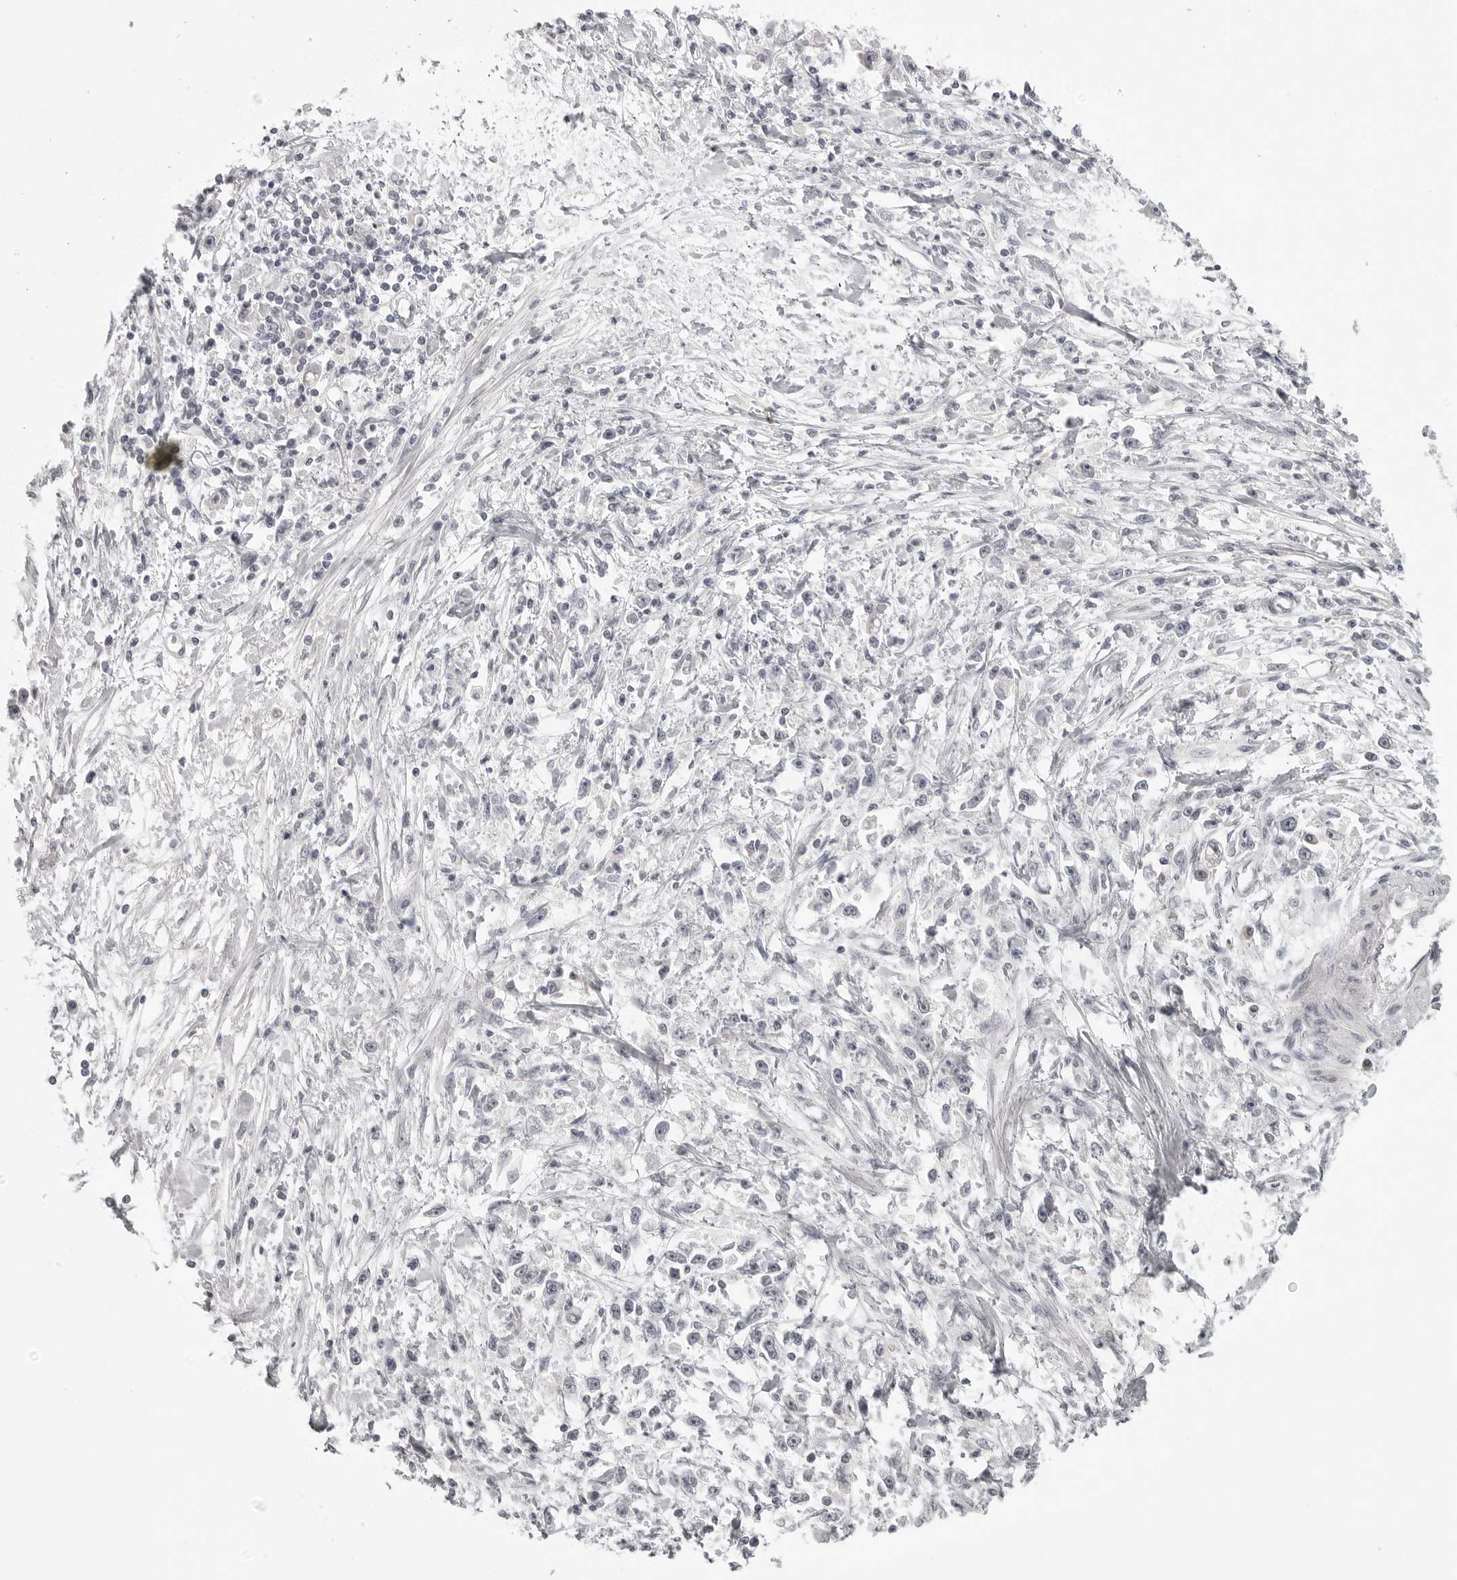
{"staining": {"intensity": "negative", "quantity": "none", "location": "none"}, "tissue": "stomach cancer", "cell_type": "Tumor cells", "image_type": "cancer", "snomed": [{"axis": "morphology", "description": "Adenocarcinoma, NOS"}, {"axis": "topography", "description": "Stomach"}], "caption": "The micrograph displays no significant expression in tumor cells of stomach adenocarcinoma.", "gene": "TUT4", "patient": {"sex": "female", "age": 59}}